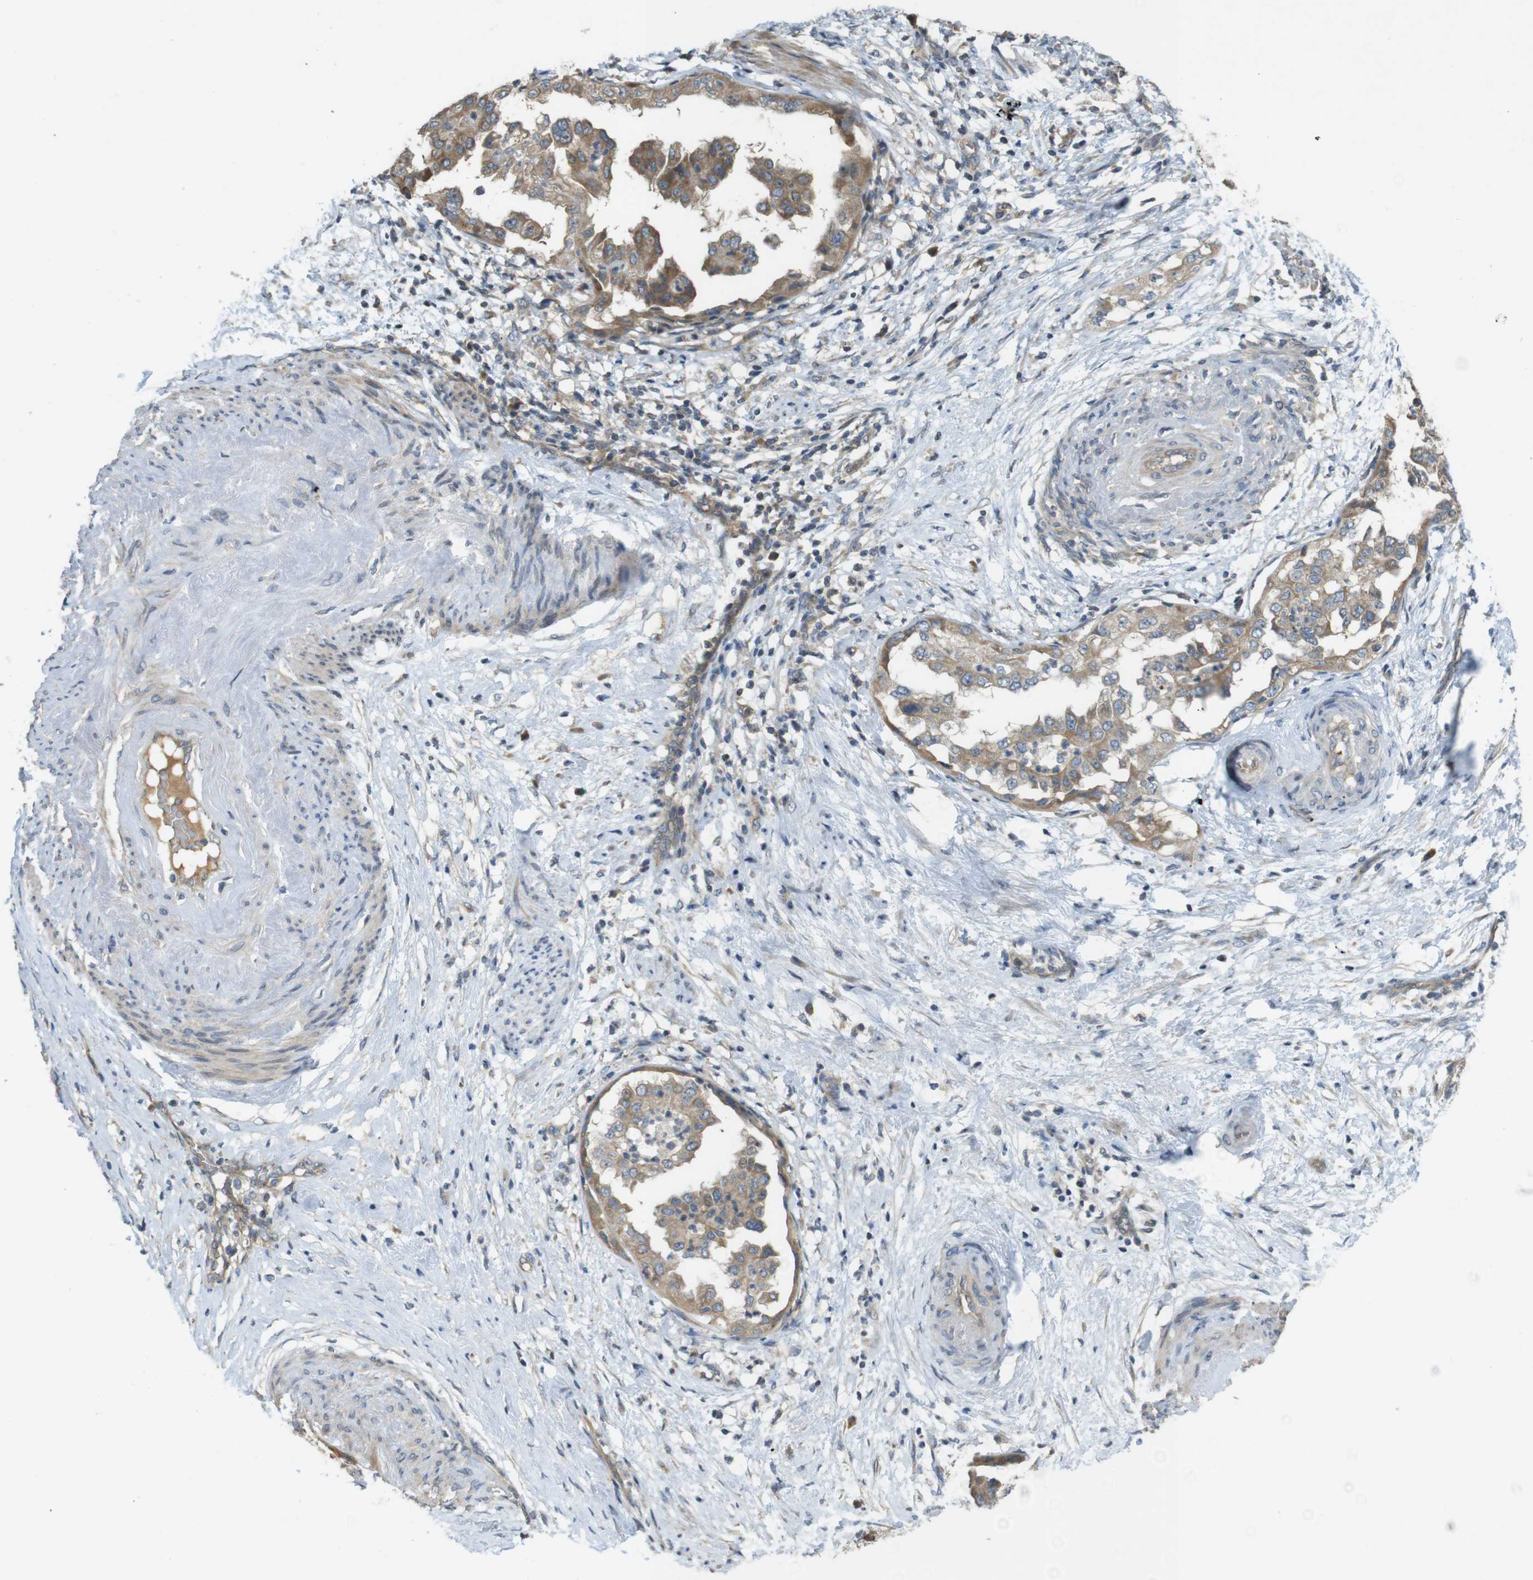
{"staining": {"intensity": "moderate", "quantity": ">75%", "location": "cytoplasmic/membranous"}, "tissue": "endometrial cancer", "cell_type": "Tumor cells", "image_type": "cancer", "snomed": [{"axis": "morphology", "description": "Adenocarcinoma, NOS"}, {"axis": "topography", "description": "Endometrium"}], "caption": "This image displays immunohistochemistry (IHC) staining of human endometrial cancer, with medium moderate cytoplasmic/membranous positivity in about >75% of tumor cells.", "gene": "CLTC", "patient": {"sex": "female", "age": 85}}